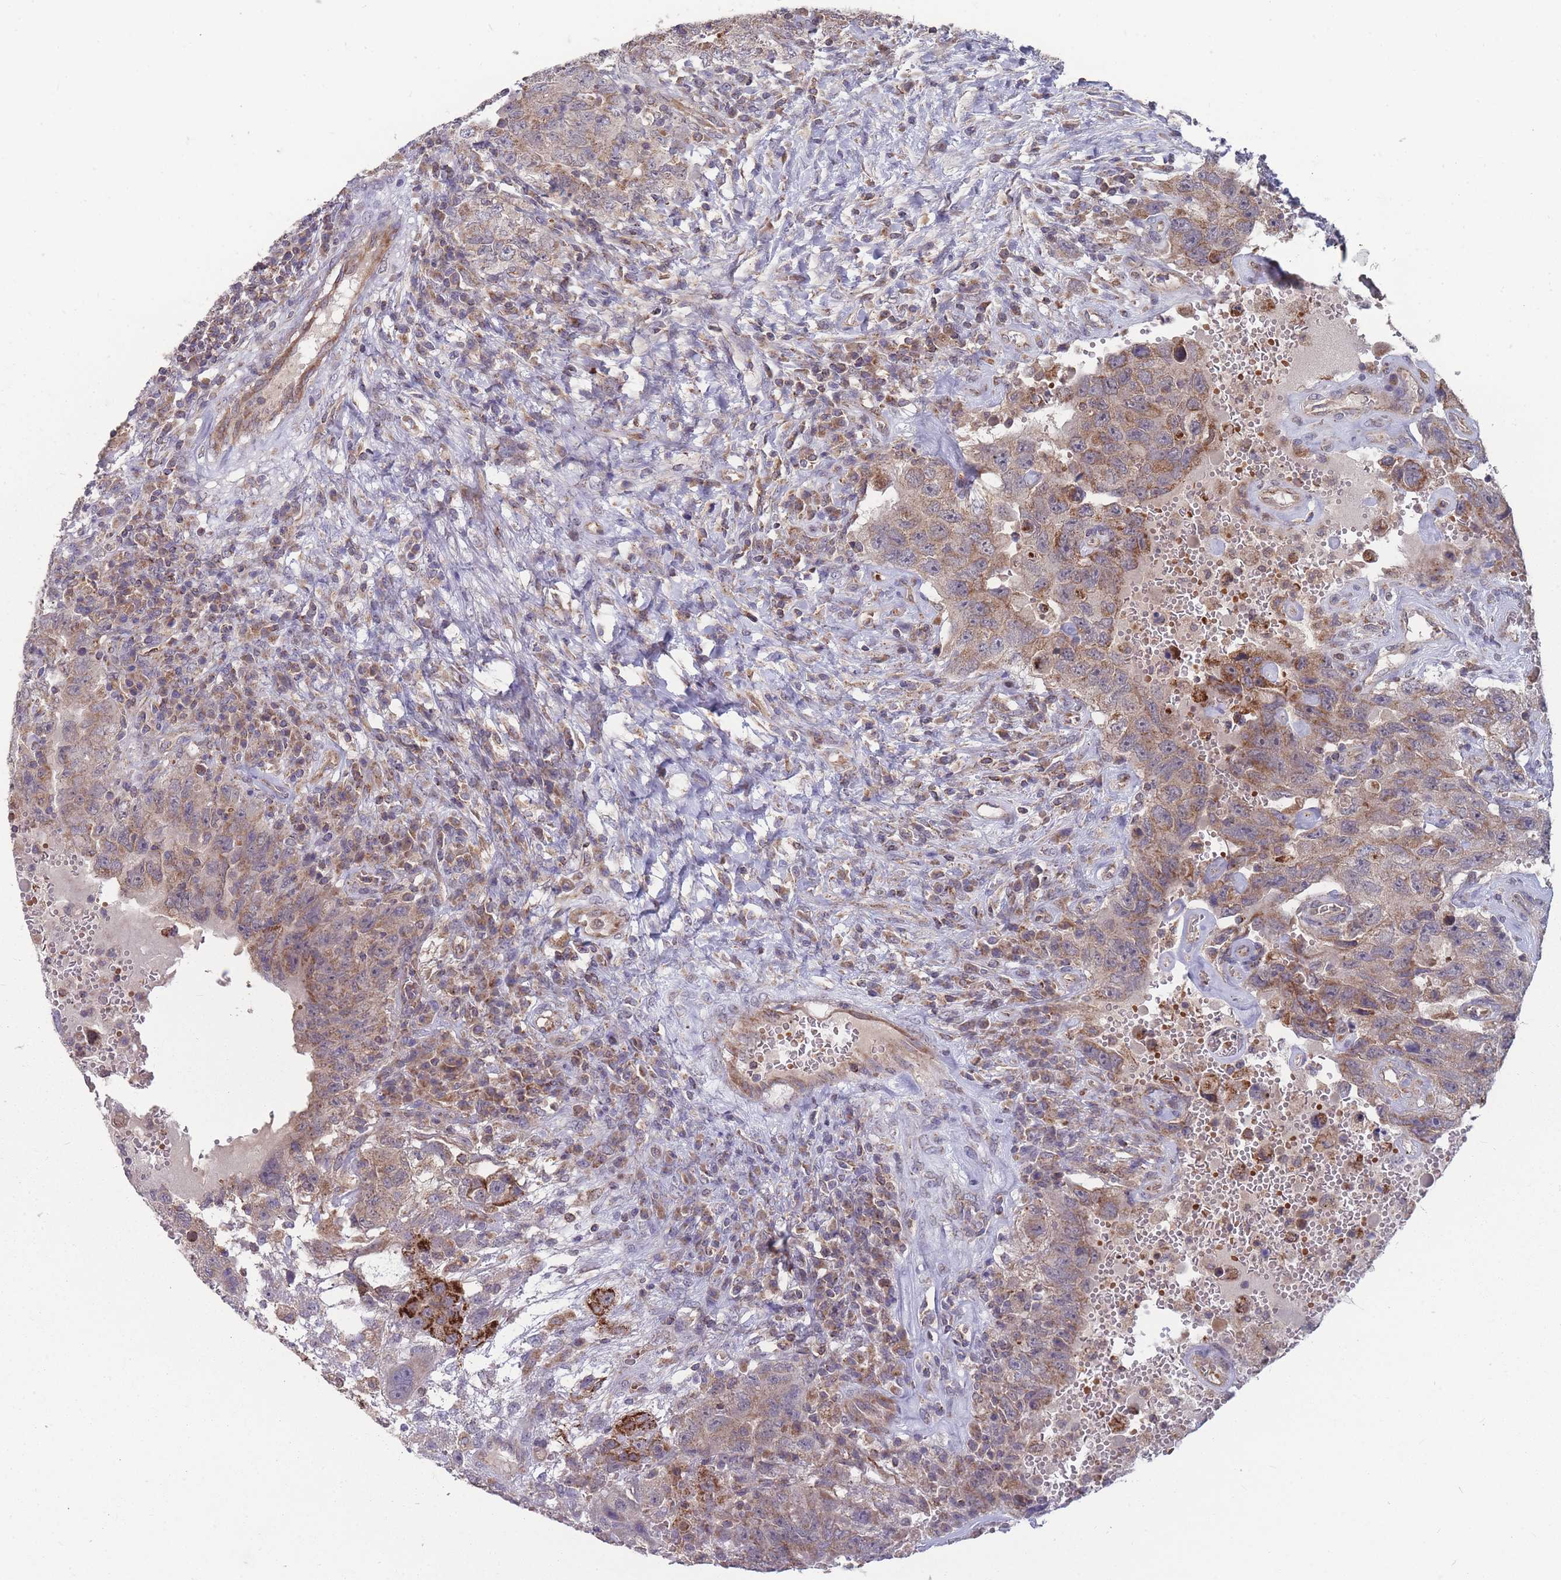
{"staining": {"intensity": "moderate", "quantity": ">75%", "location": "cytoplasmic/membranous"}, "tissue": "testis cancer", "cell_type": "Tumor cells", "image_type": "cancer", "snomed": [{"axis": "morphology", "description": "Carcinoma, Embryonal, NOS"}, {"axis": "topography", "description": "Testis"}], "caption": "A brown stain labels moderate cytoplasmic/membranous staining of a protein in testis cancer (embryonal carcinoma) tumor cells.", "gene": "SLC35B4", "patient": {"sex": "male", "age": 26}}